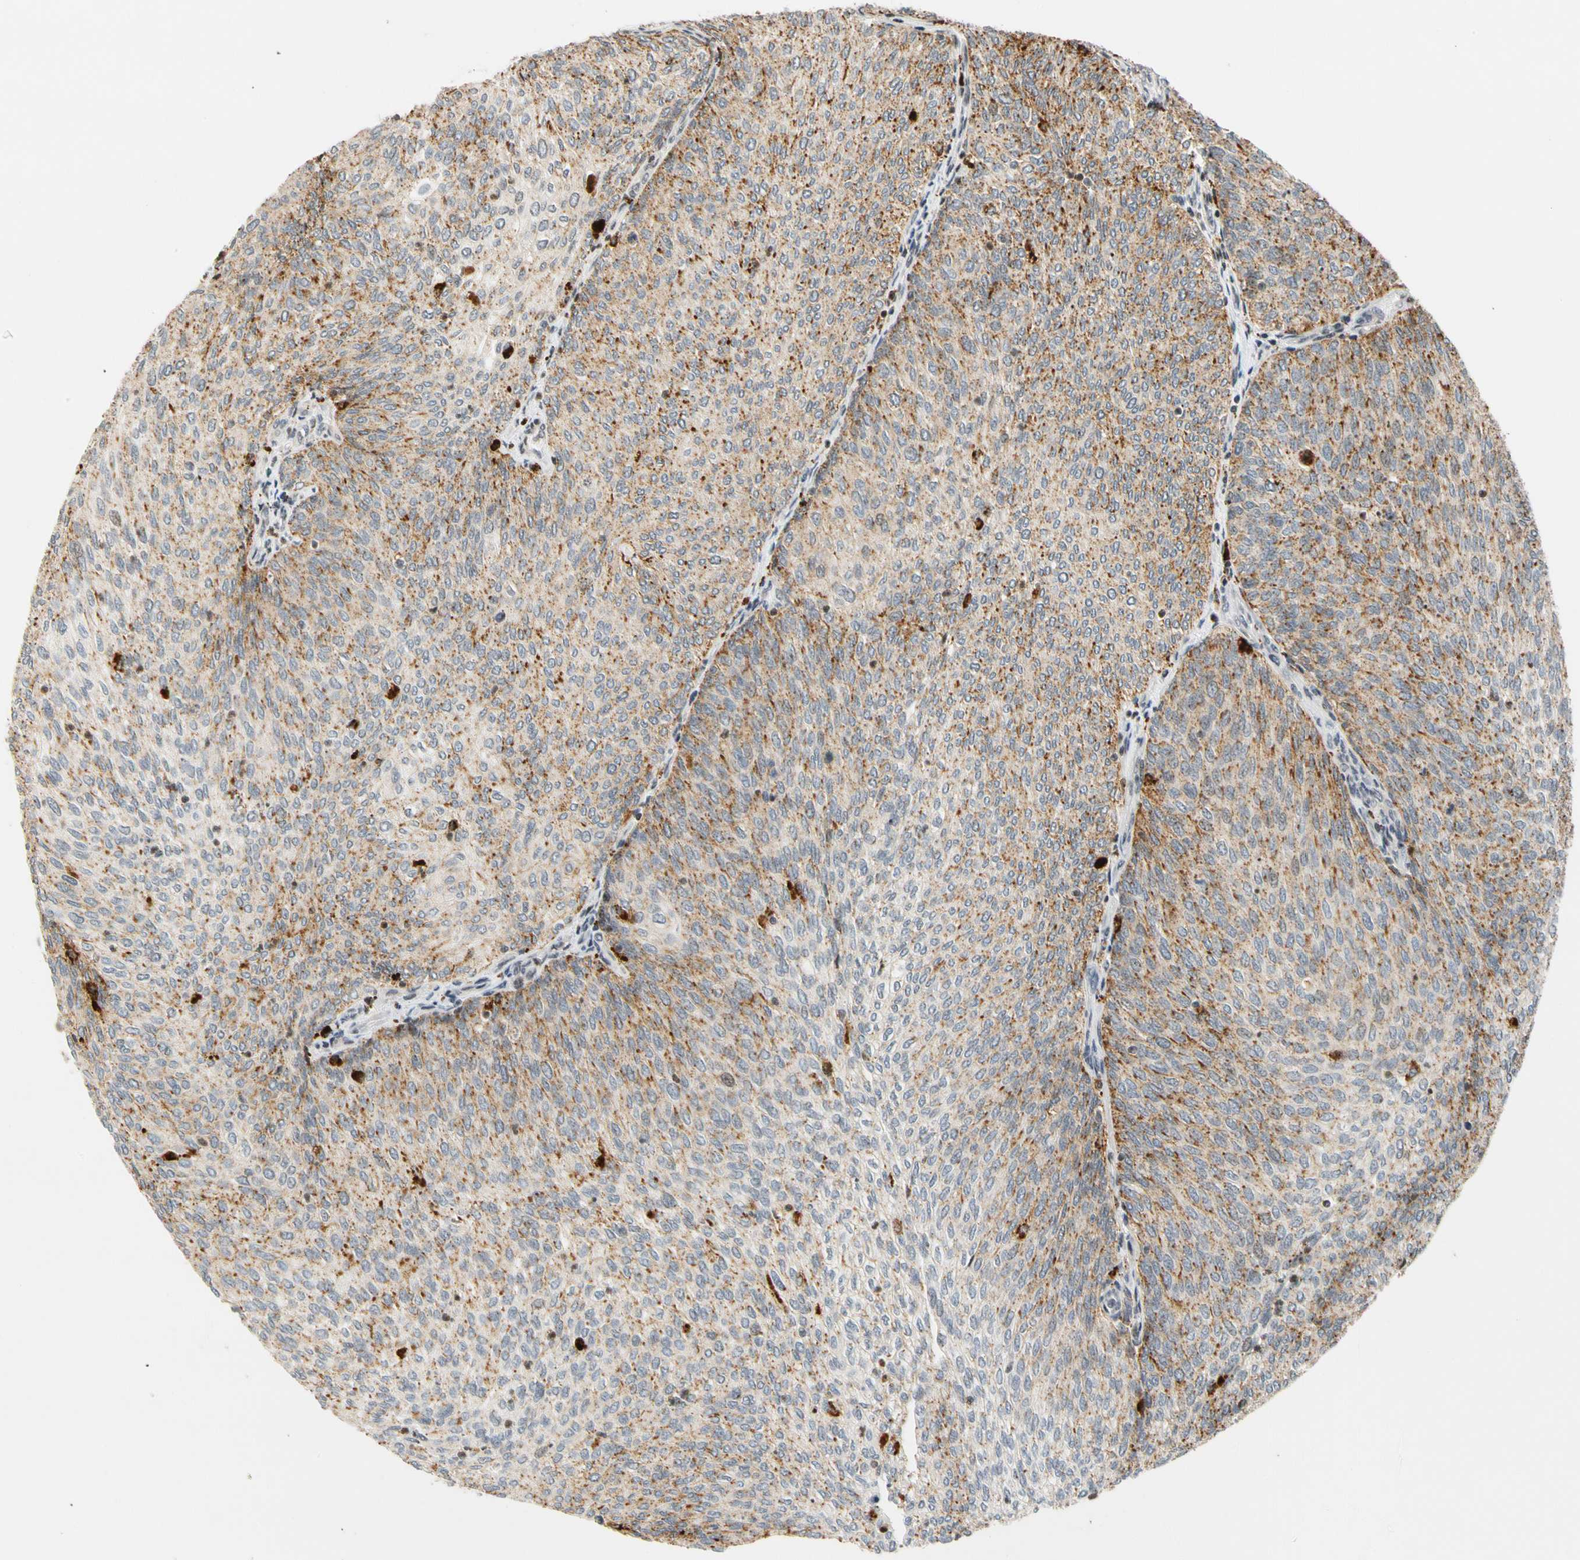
{"staining": {"intensity": "moderate", "quantity": "25%-75%", "location": "cytoplasmic/membranous"}, "tissue": "urothelial cancer", "cell_type": "Tumor cells", "image_type": "cancer", "snomed": [{"axis": "morphology", "description": "Urothelial carcinoma, Low grade"}, {"axis": "topography", "description": "Urinary bladder"}], "caption": "Protein analysis of urothelial carcinoma (low-grade) tissue demonstrates moderate cytoplasmic/membranous positivity in approximately 25%-75% of tumor cells.", "gene": "CDK7", "patient": {"sex": "female", "age": 79}}